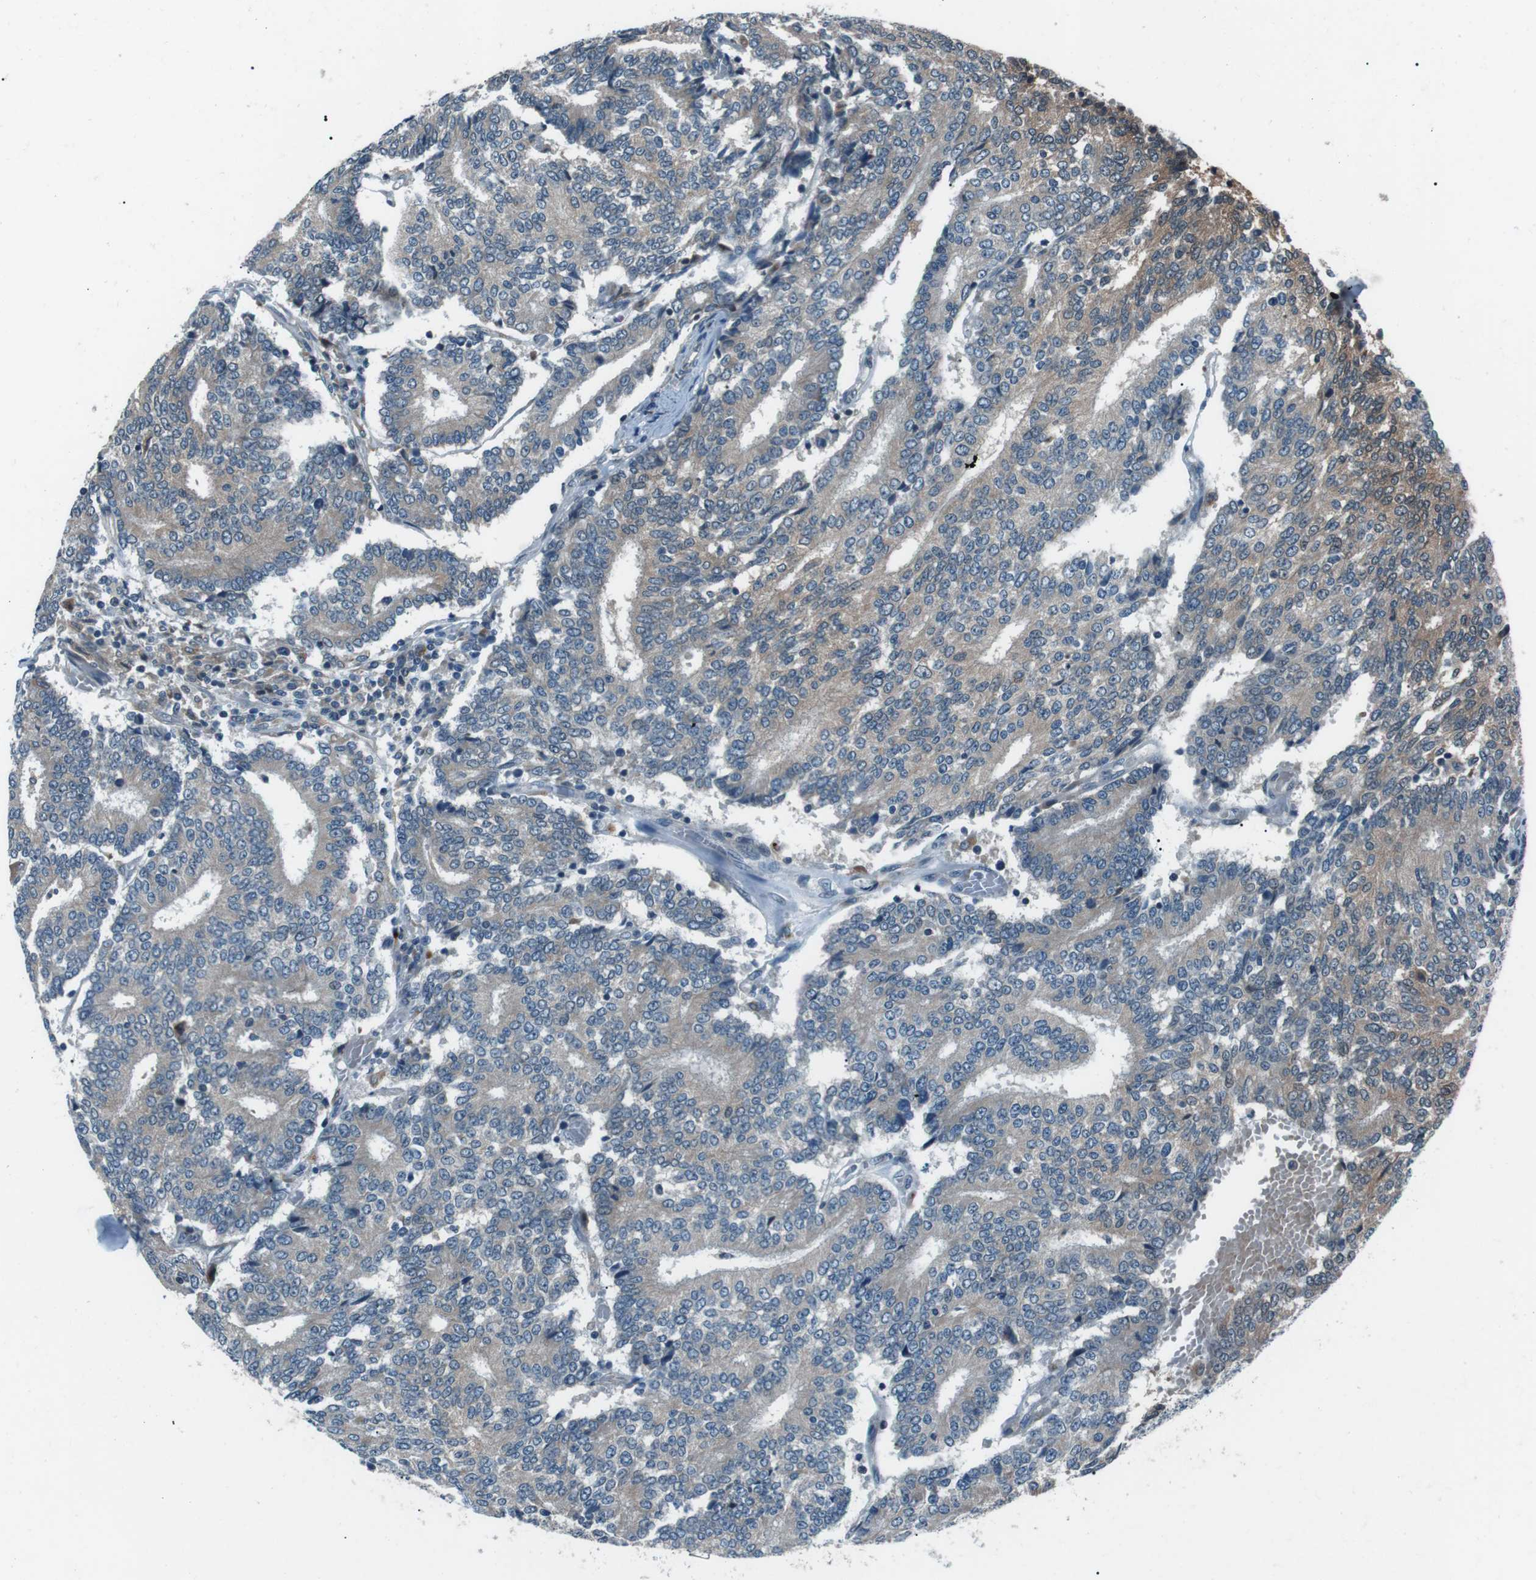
{"staining": {"intensity": "weak", "quantity": "<25%", "location": "cytoplasmic/membranous"}, "tissue": "prostate cancer", "cell_type": "Tumor cells", "image_type": "cancer", "snomed": [{"axis": "morphology", "description": "Normal tissue, NOS"}, {"axis": "morphology", "description": "Adenocarcinoma, High grade"}, {"axis": "topography", "description": "Prostate"}, {"axis": "topography", "description": "Seminal veicle"}], "caption": "IHC histopathology image of neoplastic tissue: prostate cancer stained with DAB (3,3'-diaminobenzidine) reveals no significant protein expression in tumor cells.", "gene": "LRIG2", "patient": {"sex": "male", "age": 55}}